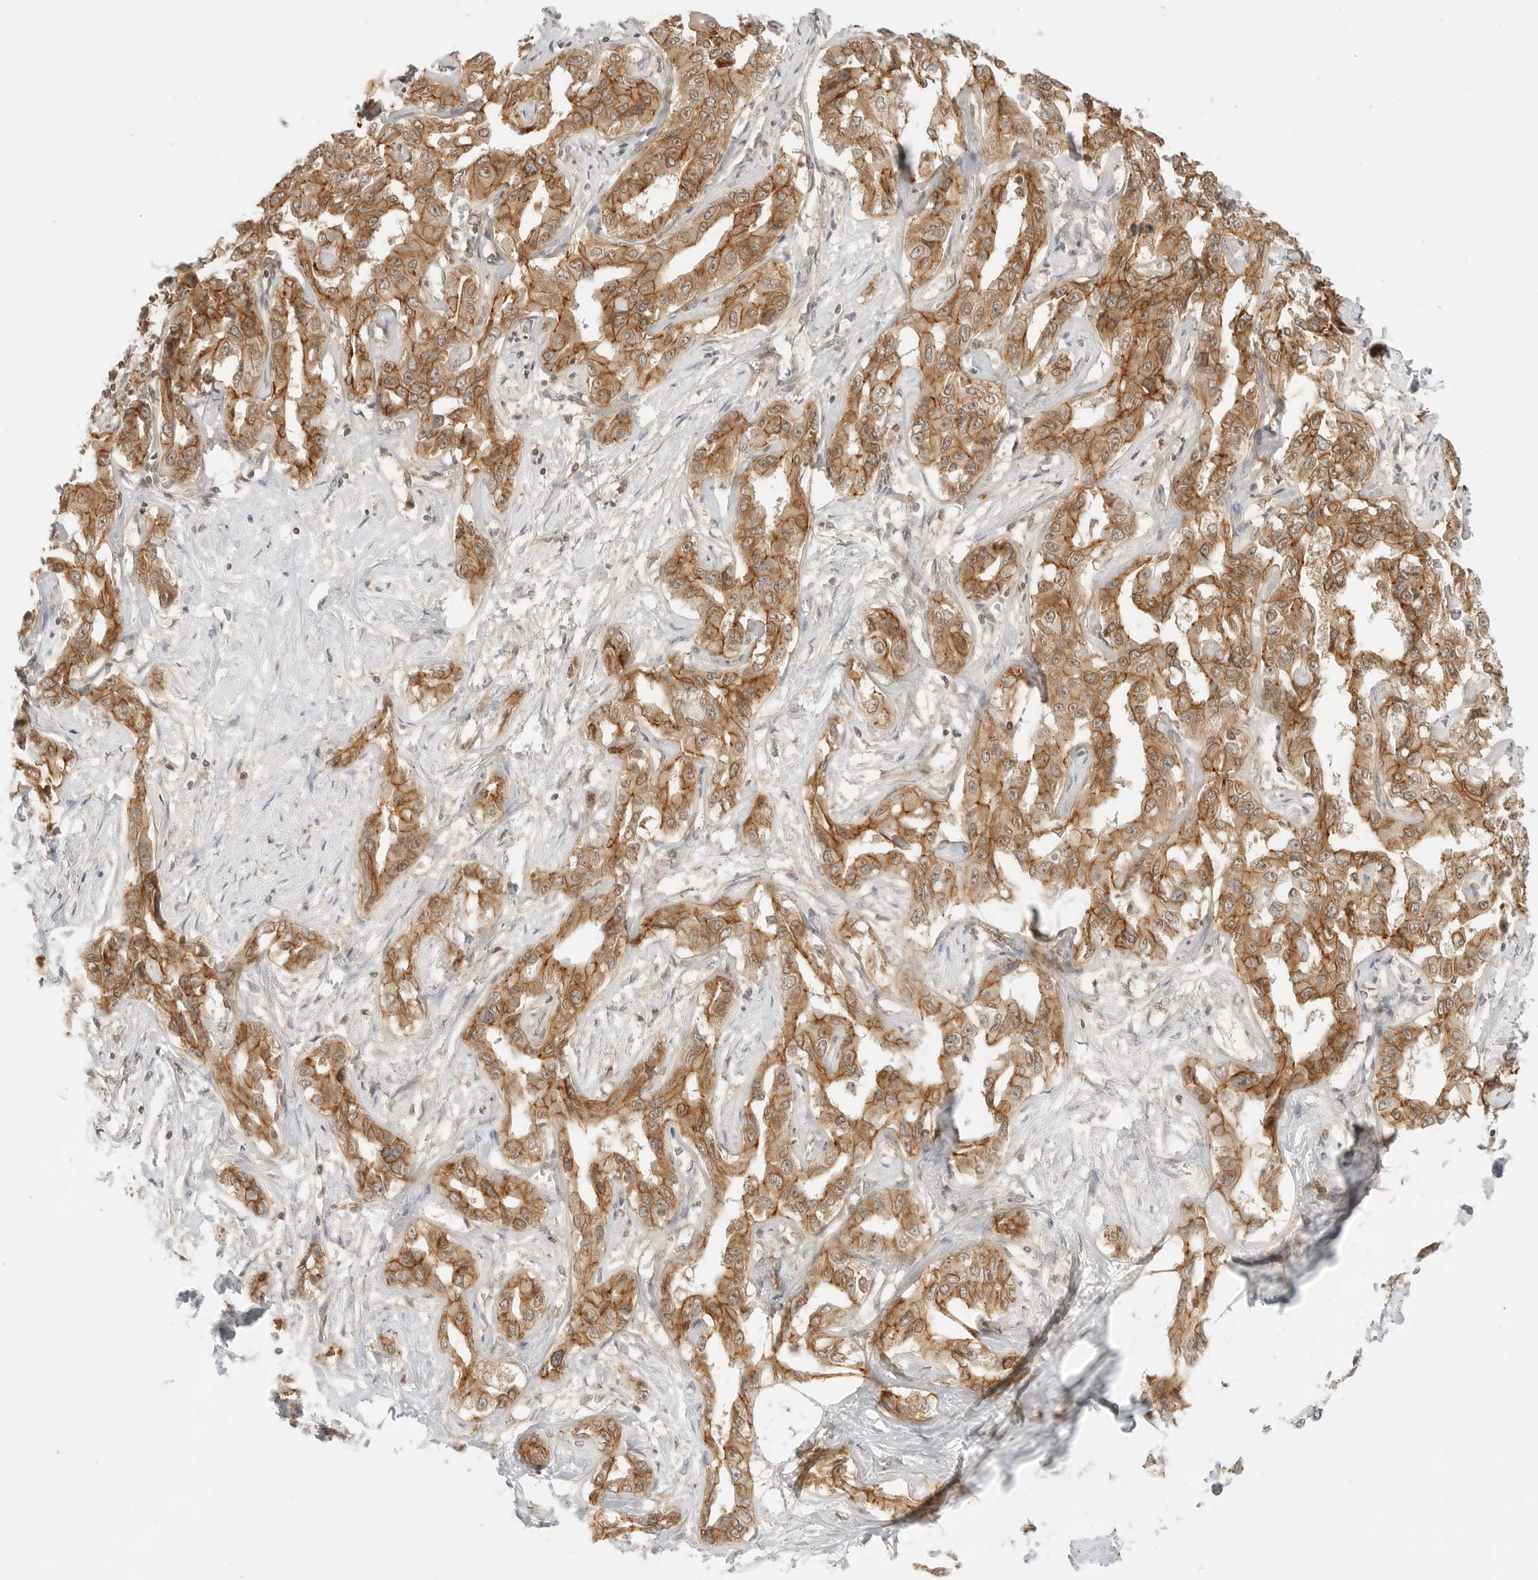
{"staining": {"intensity": "moderate", "quantity": ">75%", "location": "cytoplasmic/membranous"}, "tissue": "liver cancer", "cell_type": "Tumor cells", "image_type": "cancer", "snomed": [{"axis": "morphology", "description": "Cholangiocarcinoma"}, {"axis": "topography", "description": "Liver"}], "caption": "Cholangiocarcinoma (liver) tissue reveals moderate cytoplasmic/membranous staining in approximately >75% of tumor cells, visualized by immunohistochemistry.", "gene": "EPHA1", "patient": {"sex": "male", "age": 59}}